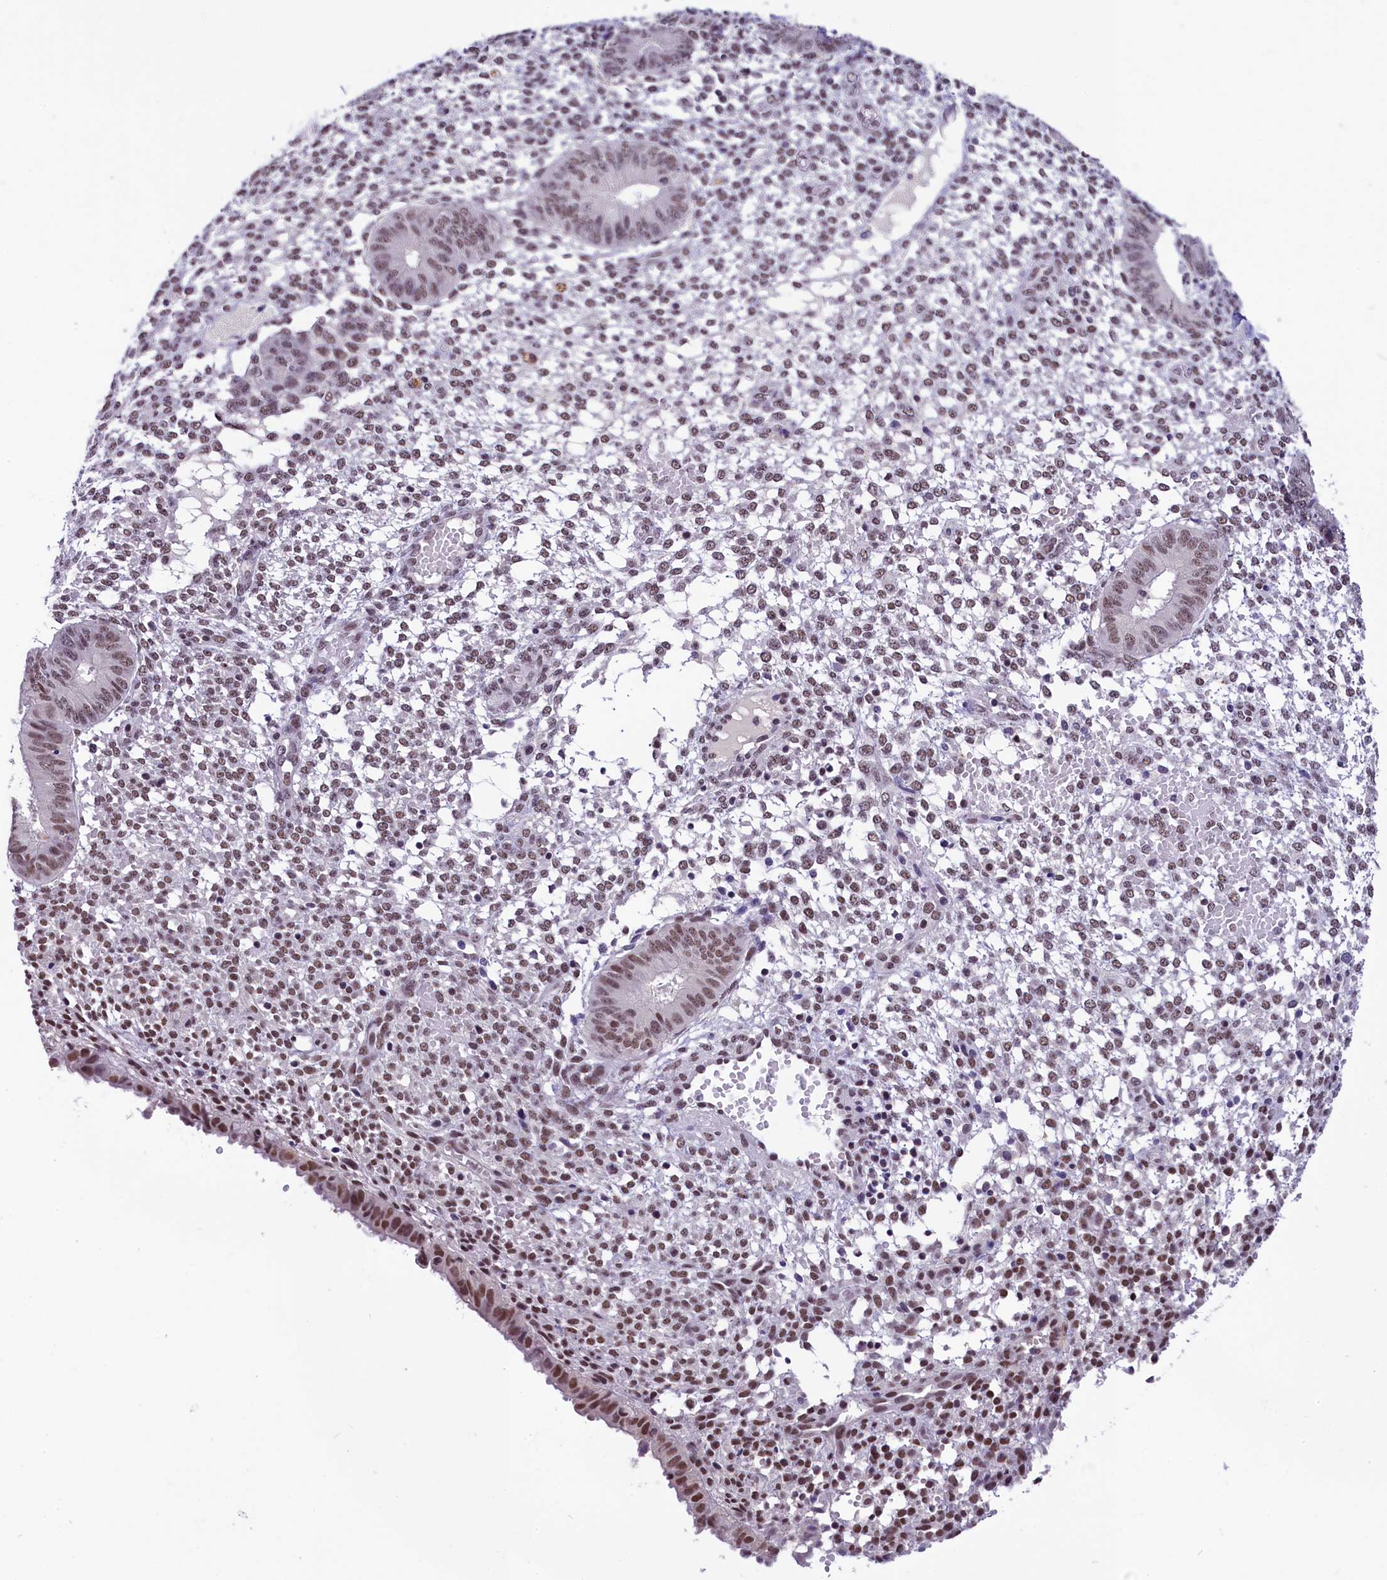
{"staining": {"intensity": "moderate", "quantity": "25%-75%", "location": "nuclear"}, "tissue": "endometrium", "cell_type": "Cells in endometrial stroma", "image_type": "normal", "snomed": [{"axis": "morphology", "description": "Normal tissue, NOS"}, {"axis": "topography", "description": "Endometrium"}], "caption": "The micrograph demonstrates a brown stain indicating the presence of a protein in the nuclear of cells in endometrial stroma in endometrium. Nuclei are stained in blue.", "gene": "ZC3H4", "patient": {"sex": "female", "age": 49}}